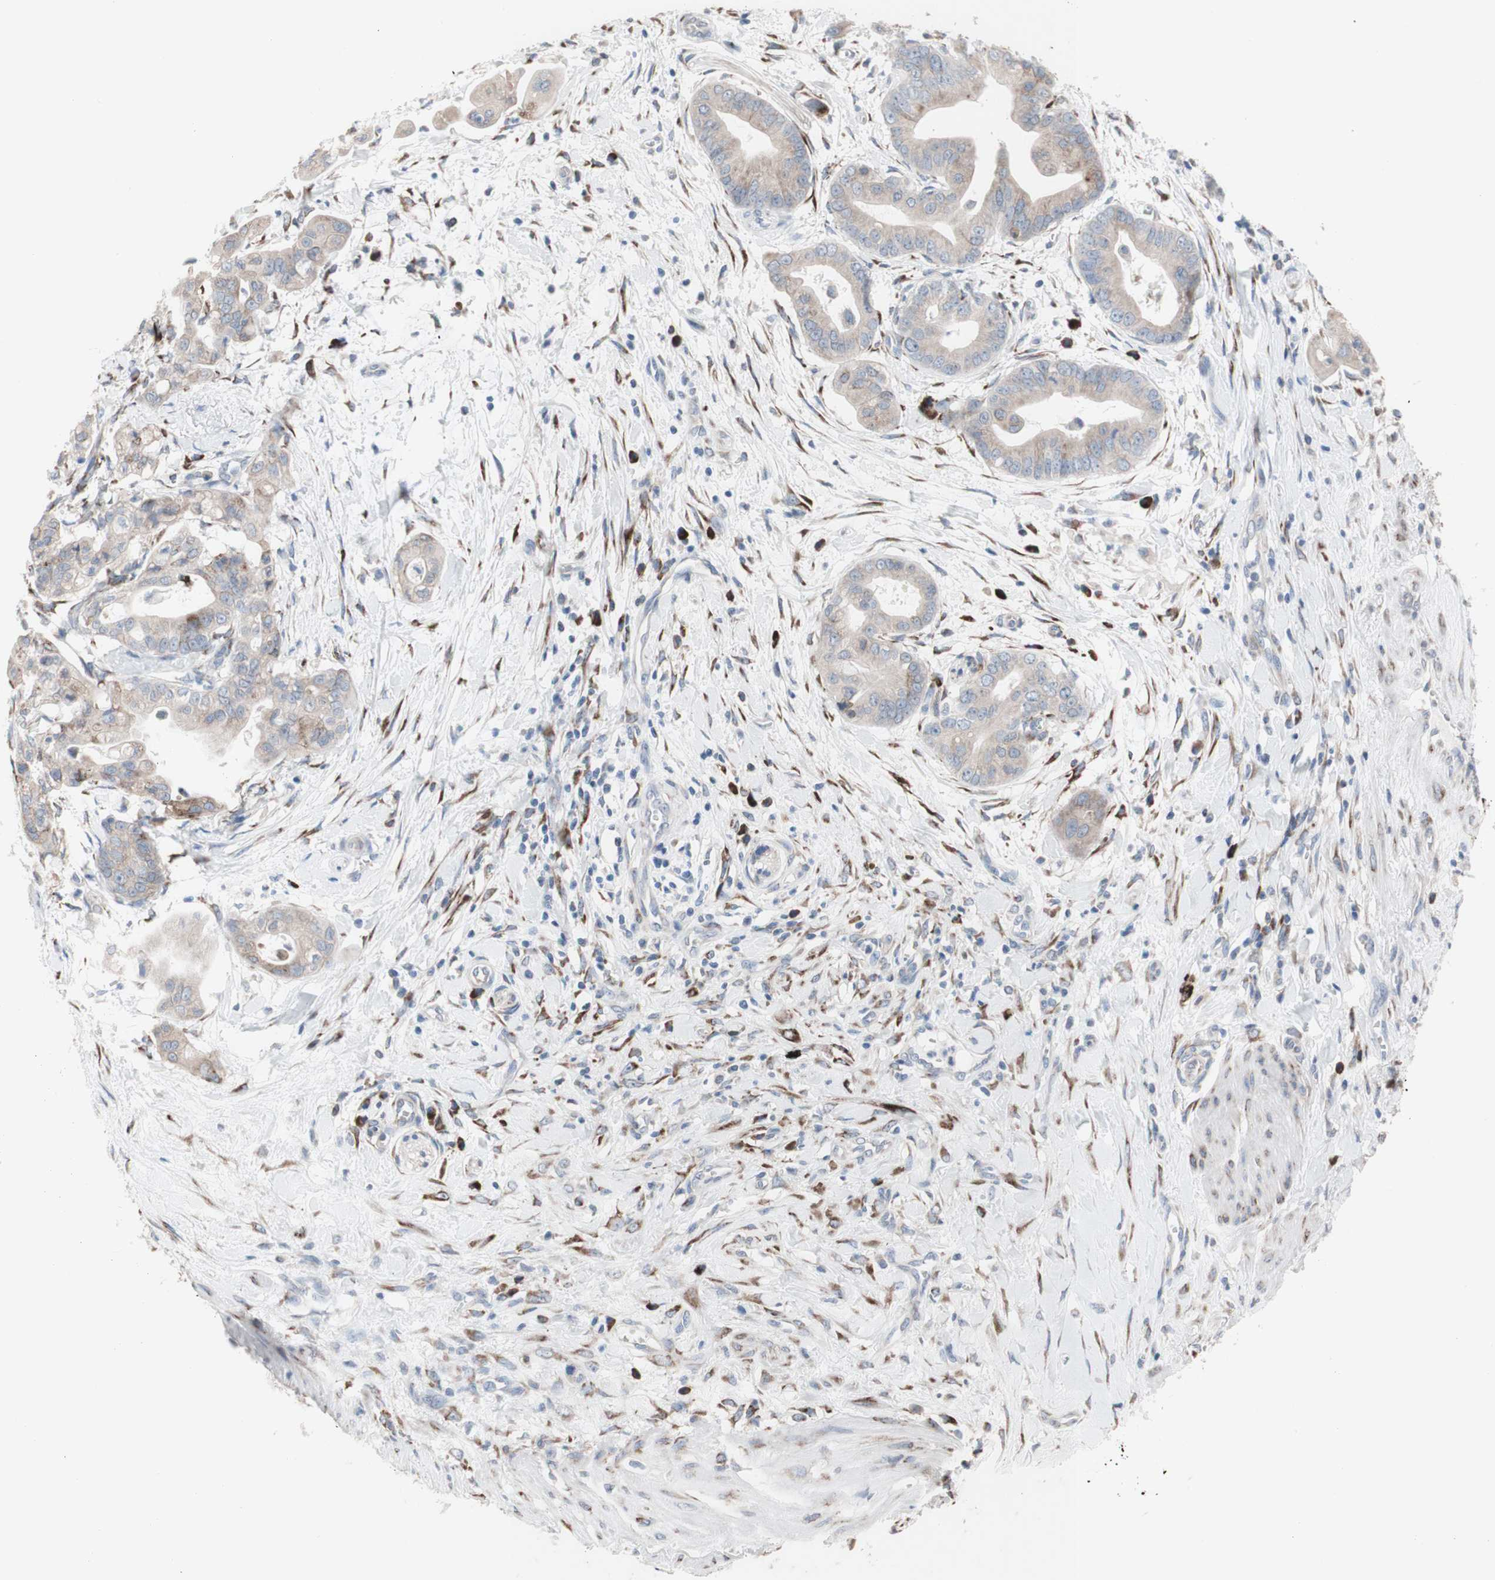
{"staining": {"intensity": "weak", "quantity": ">75%", "location": "cytoplasmic/membranous"}, "tissue": "pancreatic cancer", "cell_type": "Tumor cells", "image_type": "cancer", "snomed": [{"axis": "morphology", "description": "Adenocarcinoma, NOS"}, {"axis": "topography", "description": "Pancreas"}], "caption": "Pancreatic cancer tissue reveals weak cytoplasmic/membranous expression in about >75% of tumor cells, visualized by immunohistochemistry.", "gene": "AGPAT5", "patient": {"sex": "female", "age": 75}}